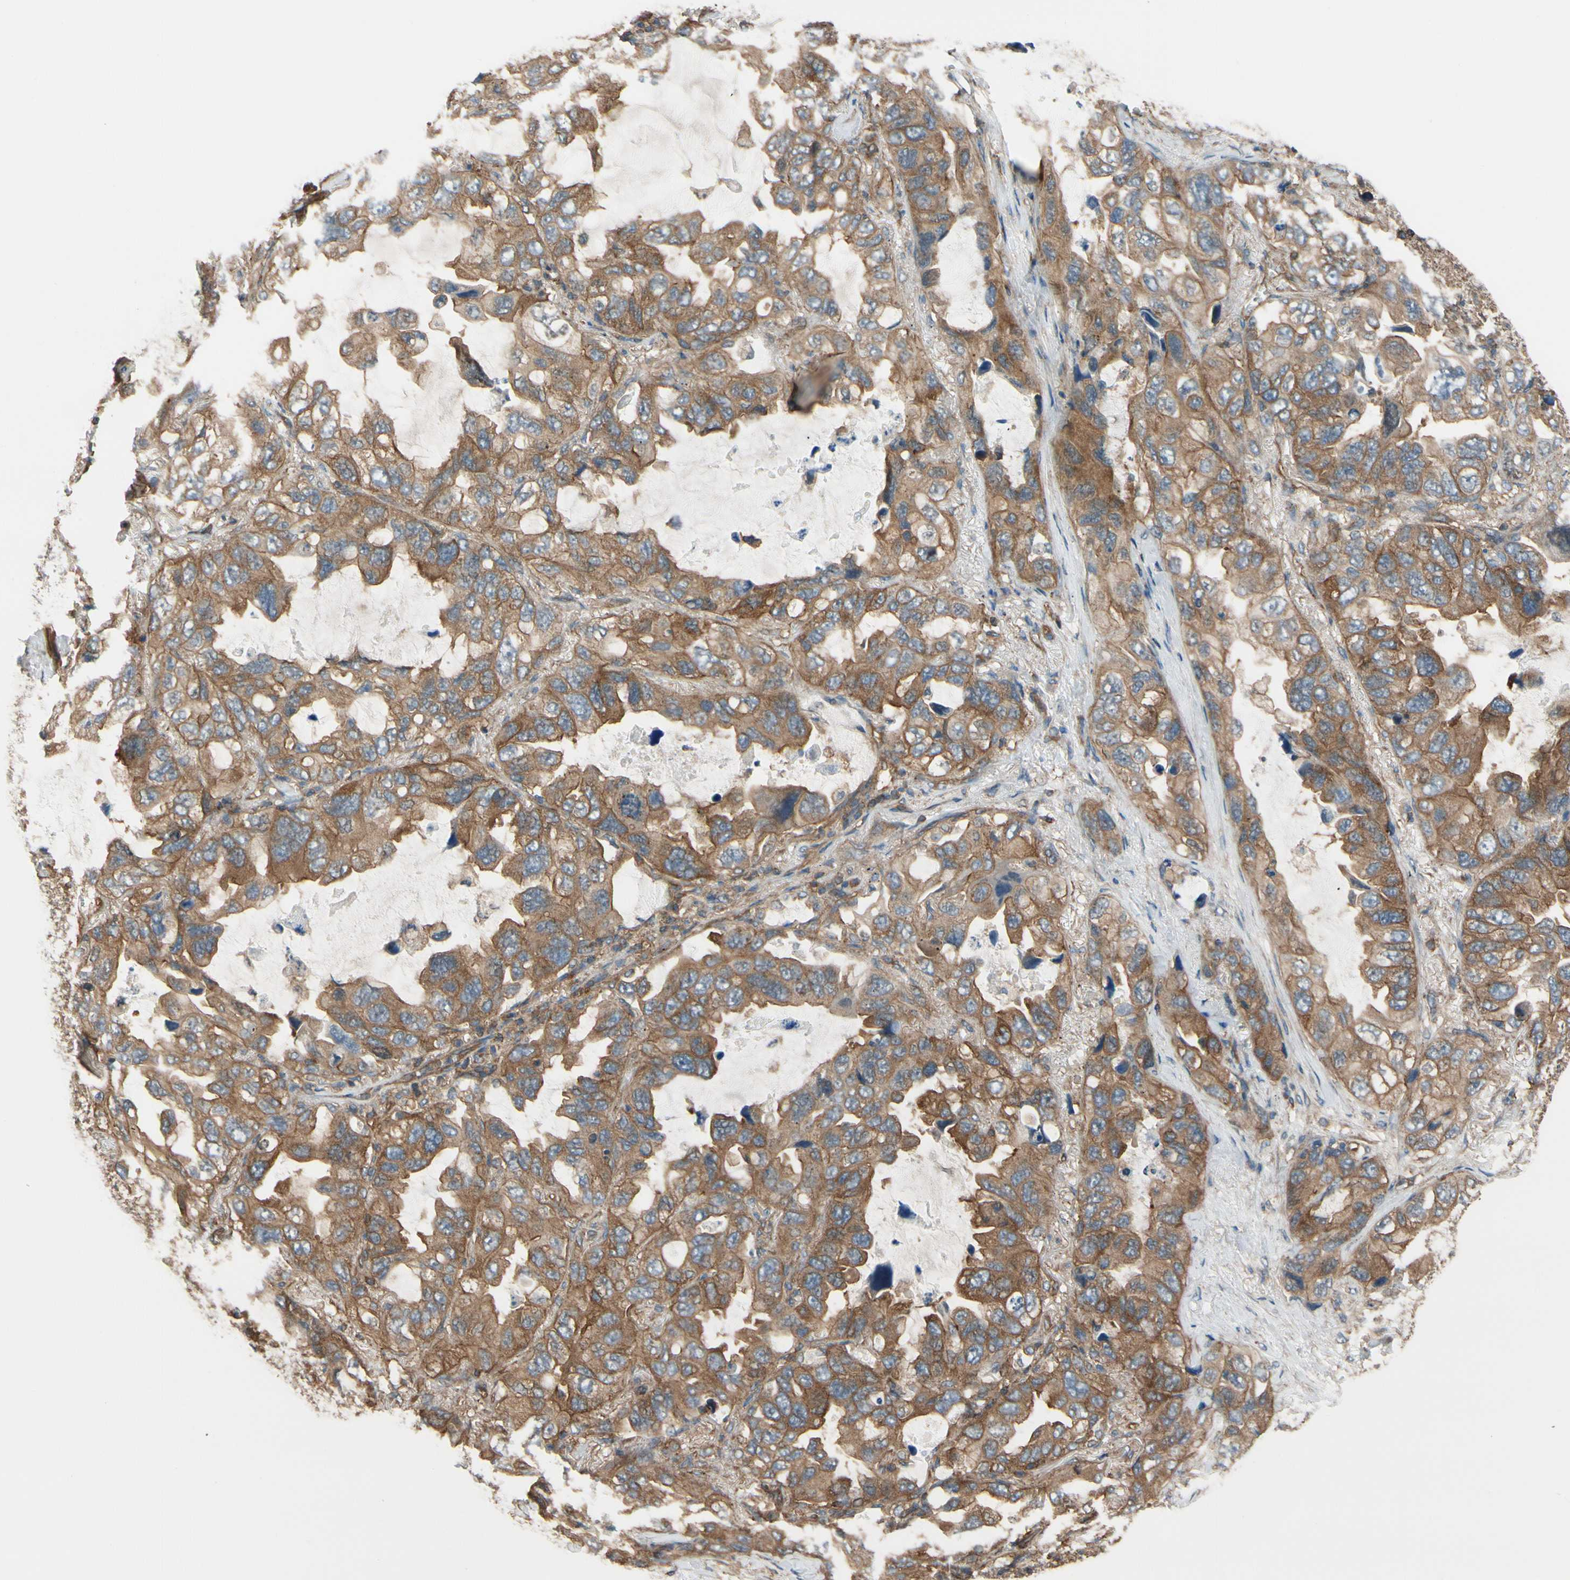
{"staining": {"intensity": "moderate", "quantity": "25%-75%", "location": "cytoplasmic/membranous"}, "tissue": "lung cancer", "cell_type": "Tumor cells", "image_type": "cancer", "snomed": [{"axis": "morphology", "description": "Squamous cell carcinoma, NOS"}, {"axis": "topography", "description": "Lung"}], "caption": "Human squamous cell carcinoma (lung) stained for a protein (brown) shows moderate cytoplasmic/membranous positive expression in approximately 25%-75% of tumor cells.", "gene": "EPS15", "patient": {"sex": "female", "age": 73}}